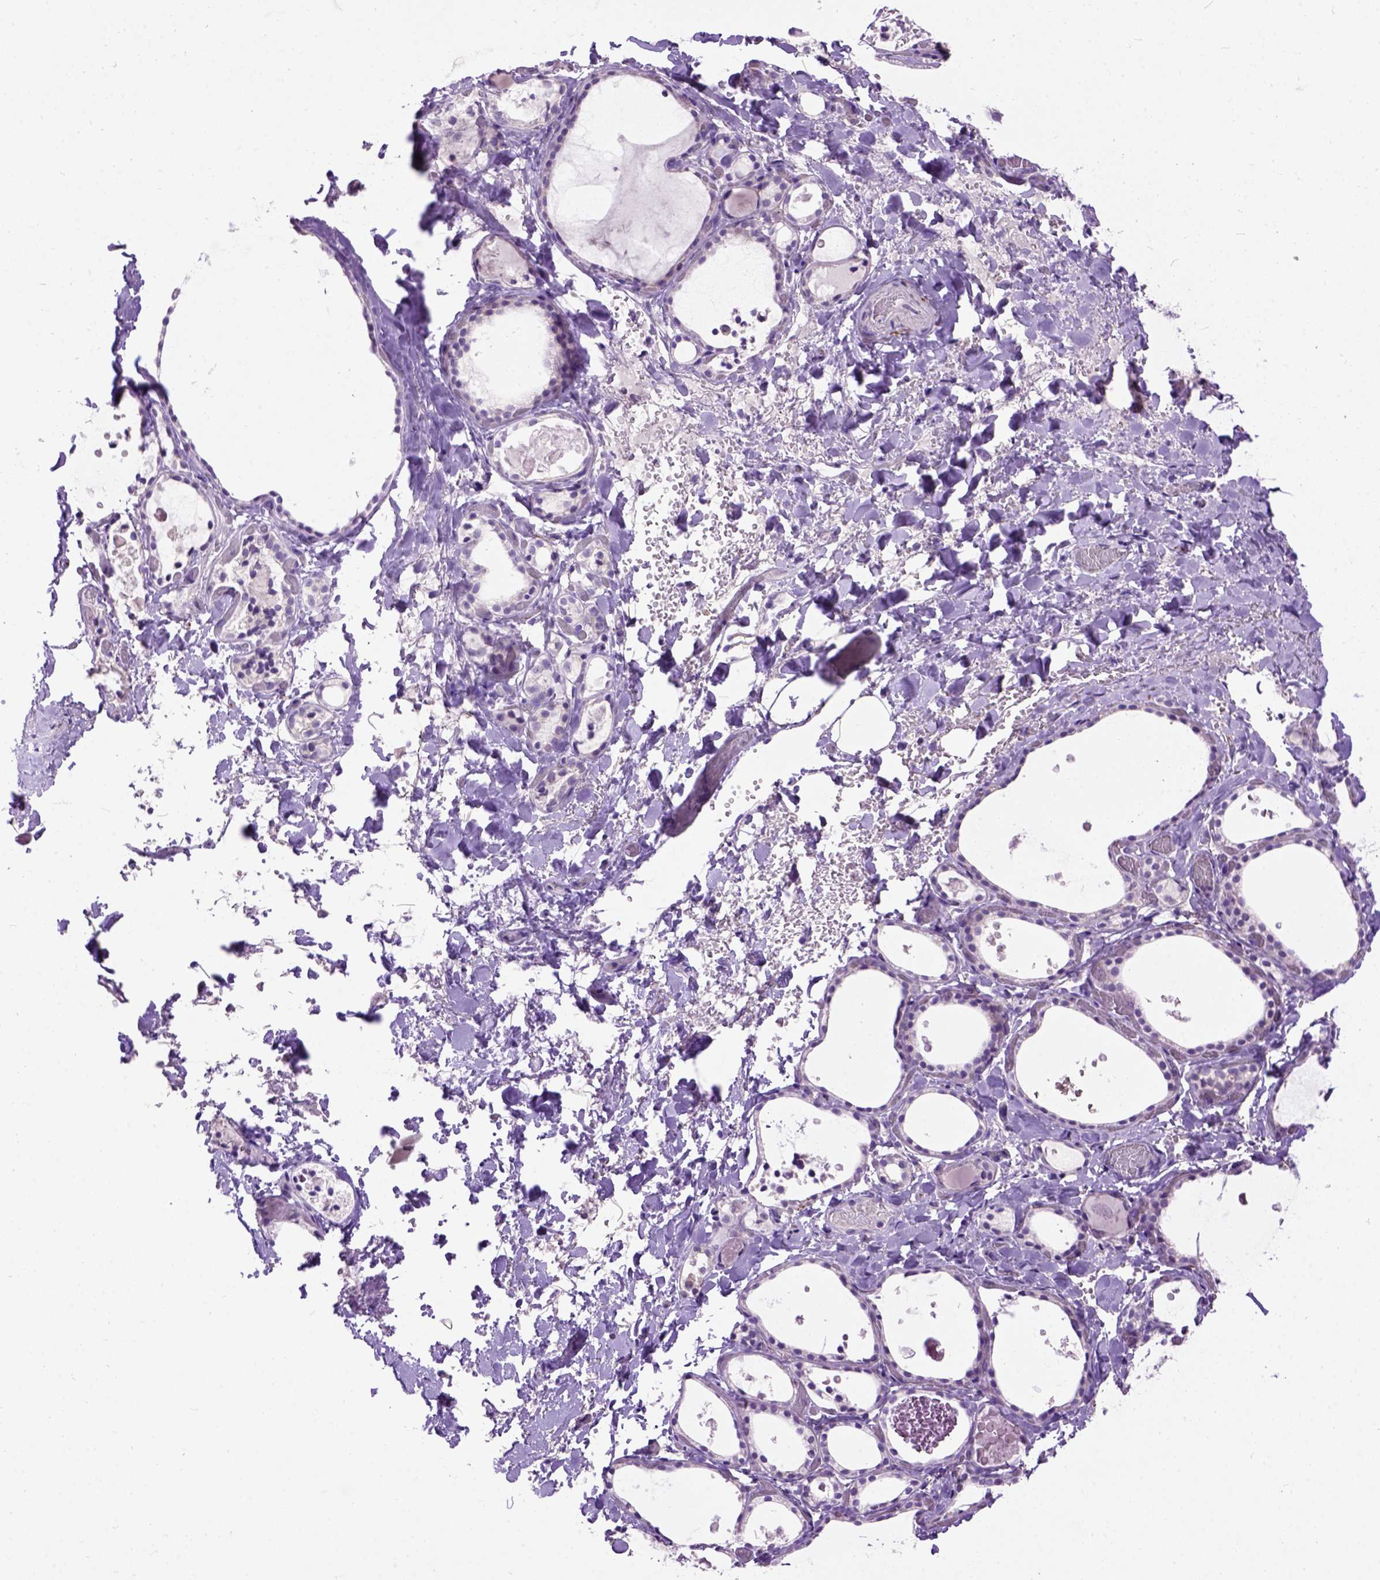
{"staining": {"intensity": "negative", "quantity": "none", "location": "none"}, "tissue": "thyroid gland", "cell_type": "Glandular cells", "image_type": "normal", "snomed": [{"axis": "morphology", "description": "Normal tissue, NOS"}, {"axis": "topography", "description": "Thyroid gland"}], "caption": "Immunohistochemical staining of unremarkable human thyroid gland exhibits no significant staining in glandular cells.", "gene": "MAPT", "patient": {"sex": "female", "age": 56}}